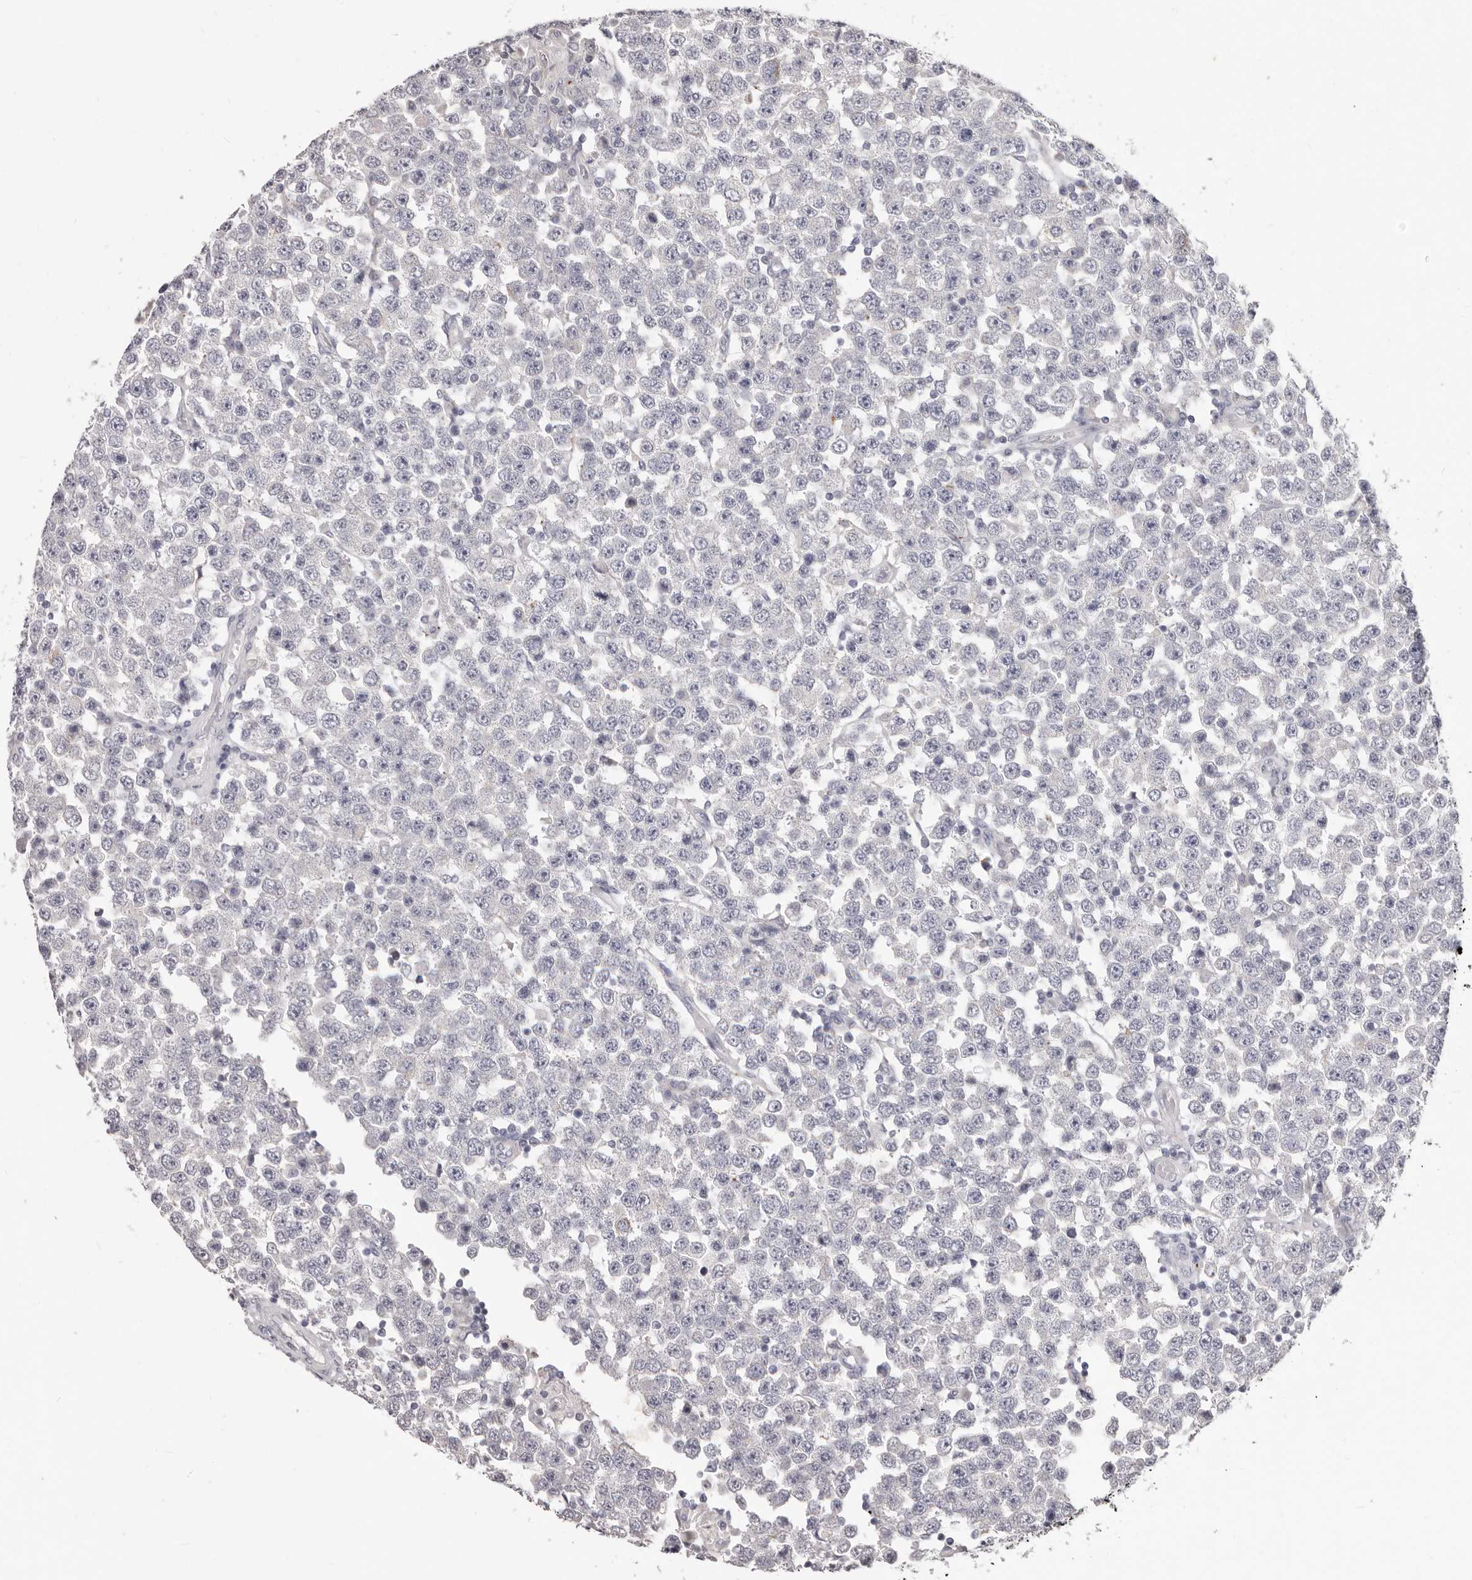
{"staining": {"intensity": "negative", "quantity": "none", "location": "none"}, "tissue": "testis cancer", "cell_type": "Tumor cells", "image_type": "cancer", "snomed": [{"axis": "morphology", "description": "Seminoma, NOS"}, {"axis": "topography", "description": "Testis"}], "caption": "DAB (3,3'-diaminobenzidine) immunohistochemical staining of human testis seminoma shows no significant staining in tumor cells. Brightfield microscopy of IHC stained with DAB (3,3'-diaminobenzidine) (brown) and hematoxylin (blue), captured at high magnification.", "gene": "PRMT2", "patient": {"sex": "male", "age": 28}}